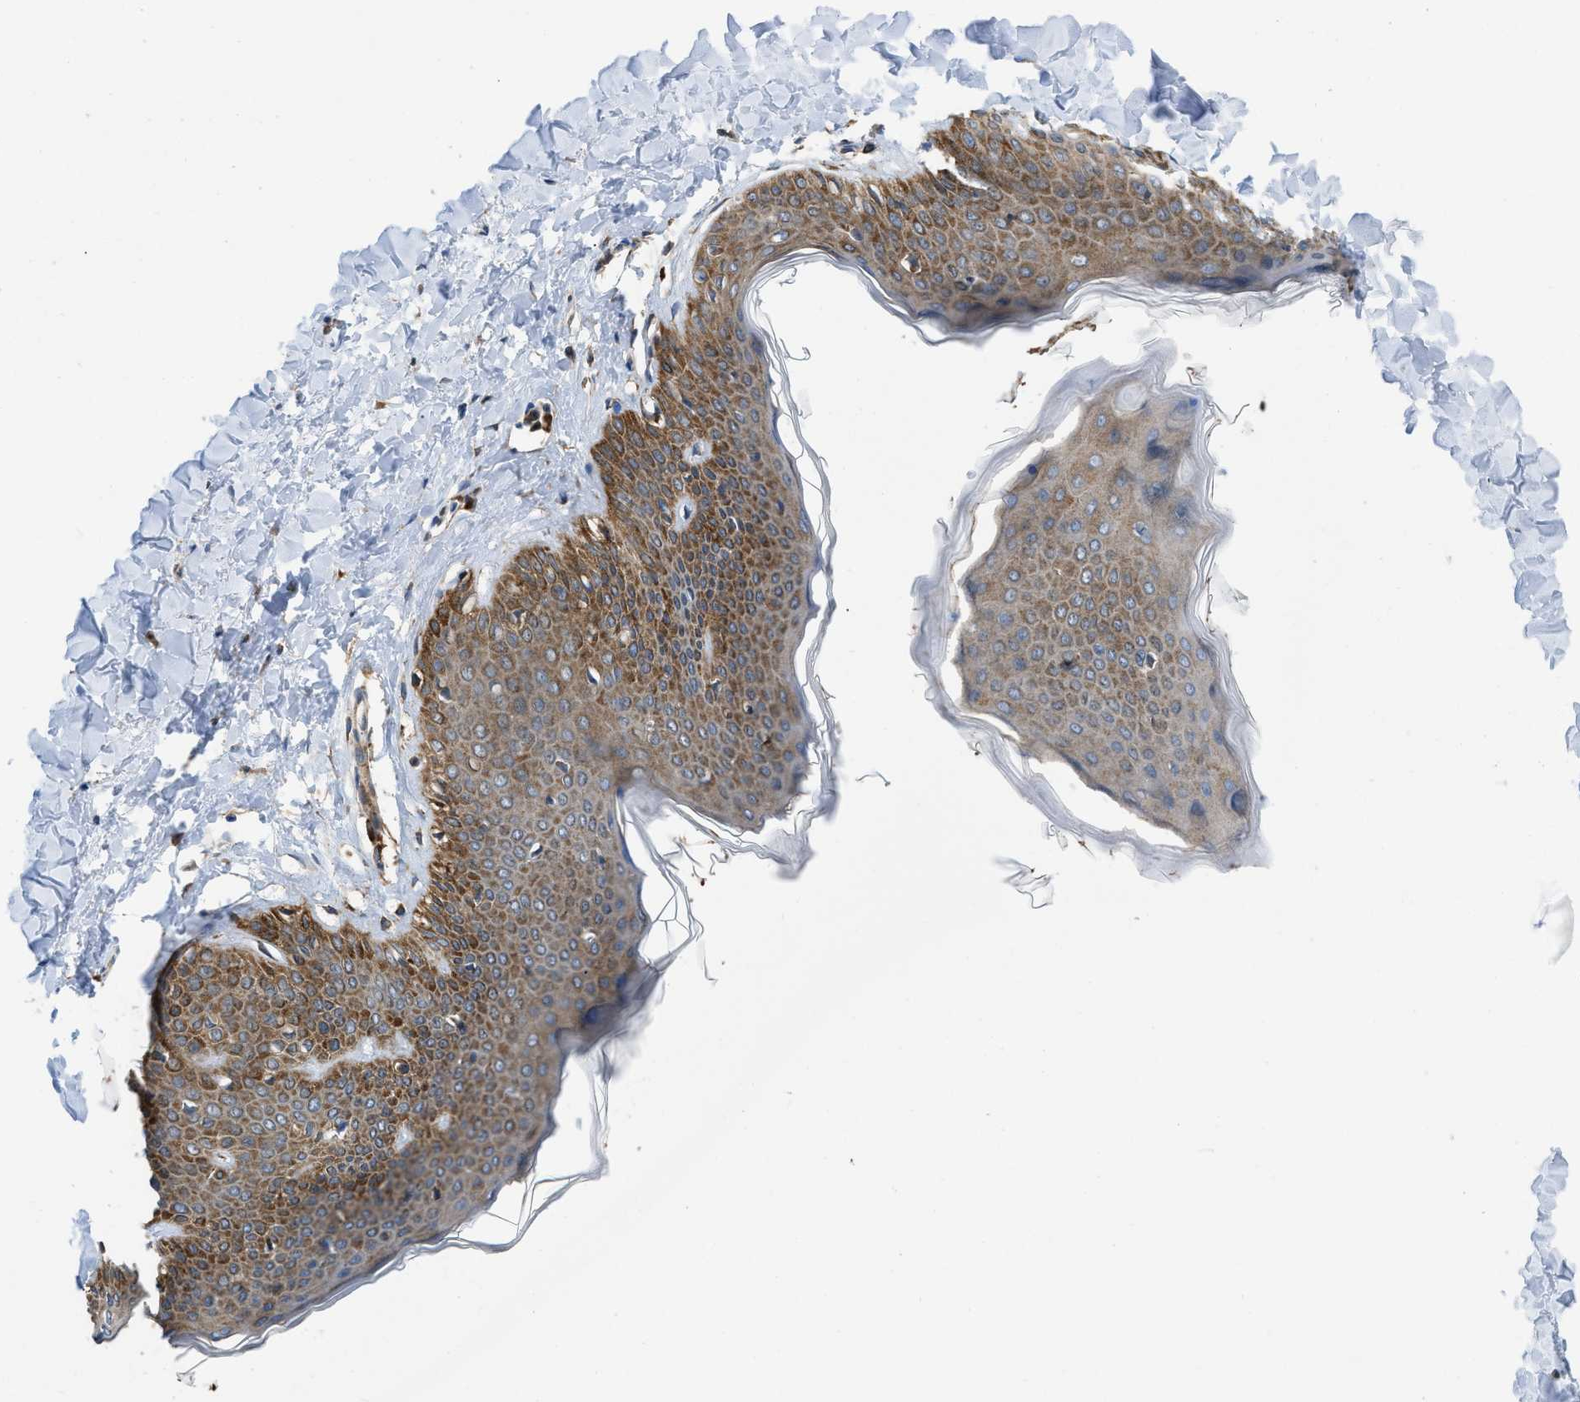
{"staining": {"intensity": "weak", "quantity": ">75%", "location": "cytoplasmic/membranous"}, "tissue": "skin", "cell_type": "Fibroblasts", "image_type": "normal", "snomed": [{"axis": "morphology", "description": "Normal tissue, NOS"}, {"axis": "topography", "description": "Skin"}], "caption": "IHC of benign skin shows low levels of weak cytoplasmic/membranous expression in about >75% of fibroblasts. (DAB (3,3'-diaminobenzidine) IHC with brightfield microscopy, high magnification).", "gene": "ERLIN2", "patient": {"sex": "female", "age": 17}}